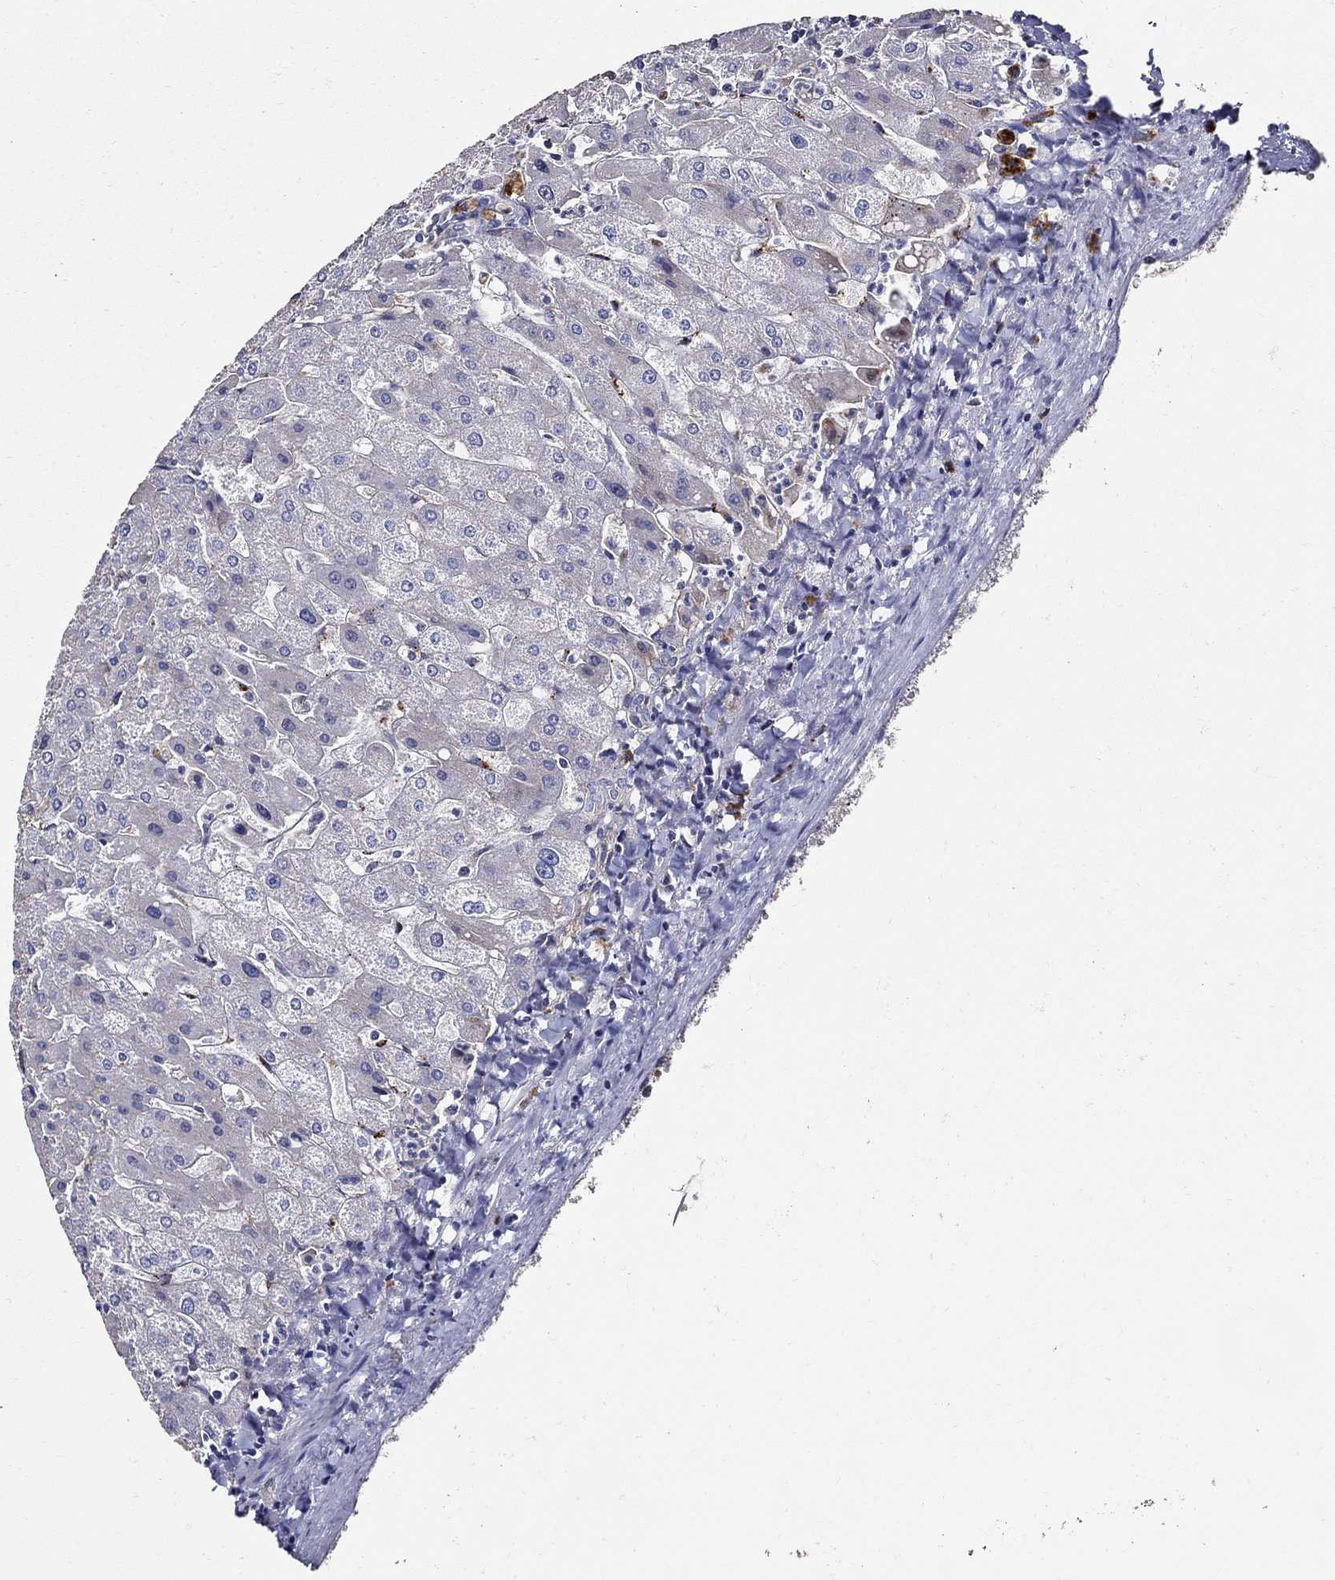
{"staining": {"intensity": "negative", "quantity": "none", "location": "none"}, "tissue": "liver", "cell_type": "Cholangiocytes", "image_type": "normal", "snomed": [{"axis": "morphology", "description": "Normal tissue, NOS"}, {"axis": "topography", "description": "Liver"}], "caption": "IHC histopathology image of unremarkable human liver stained for a protein (brown), which displays no positivity in cholangiocytes.", "gene": "APBB3", "patient": {"sex": "male", "age": 67}}